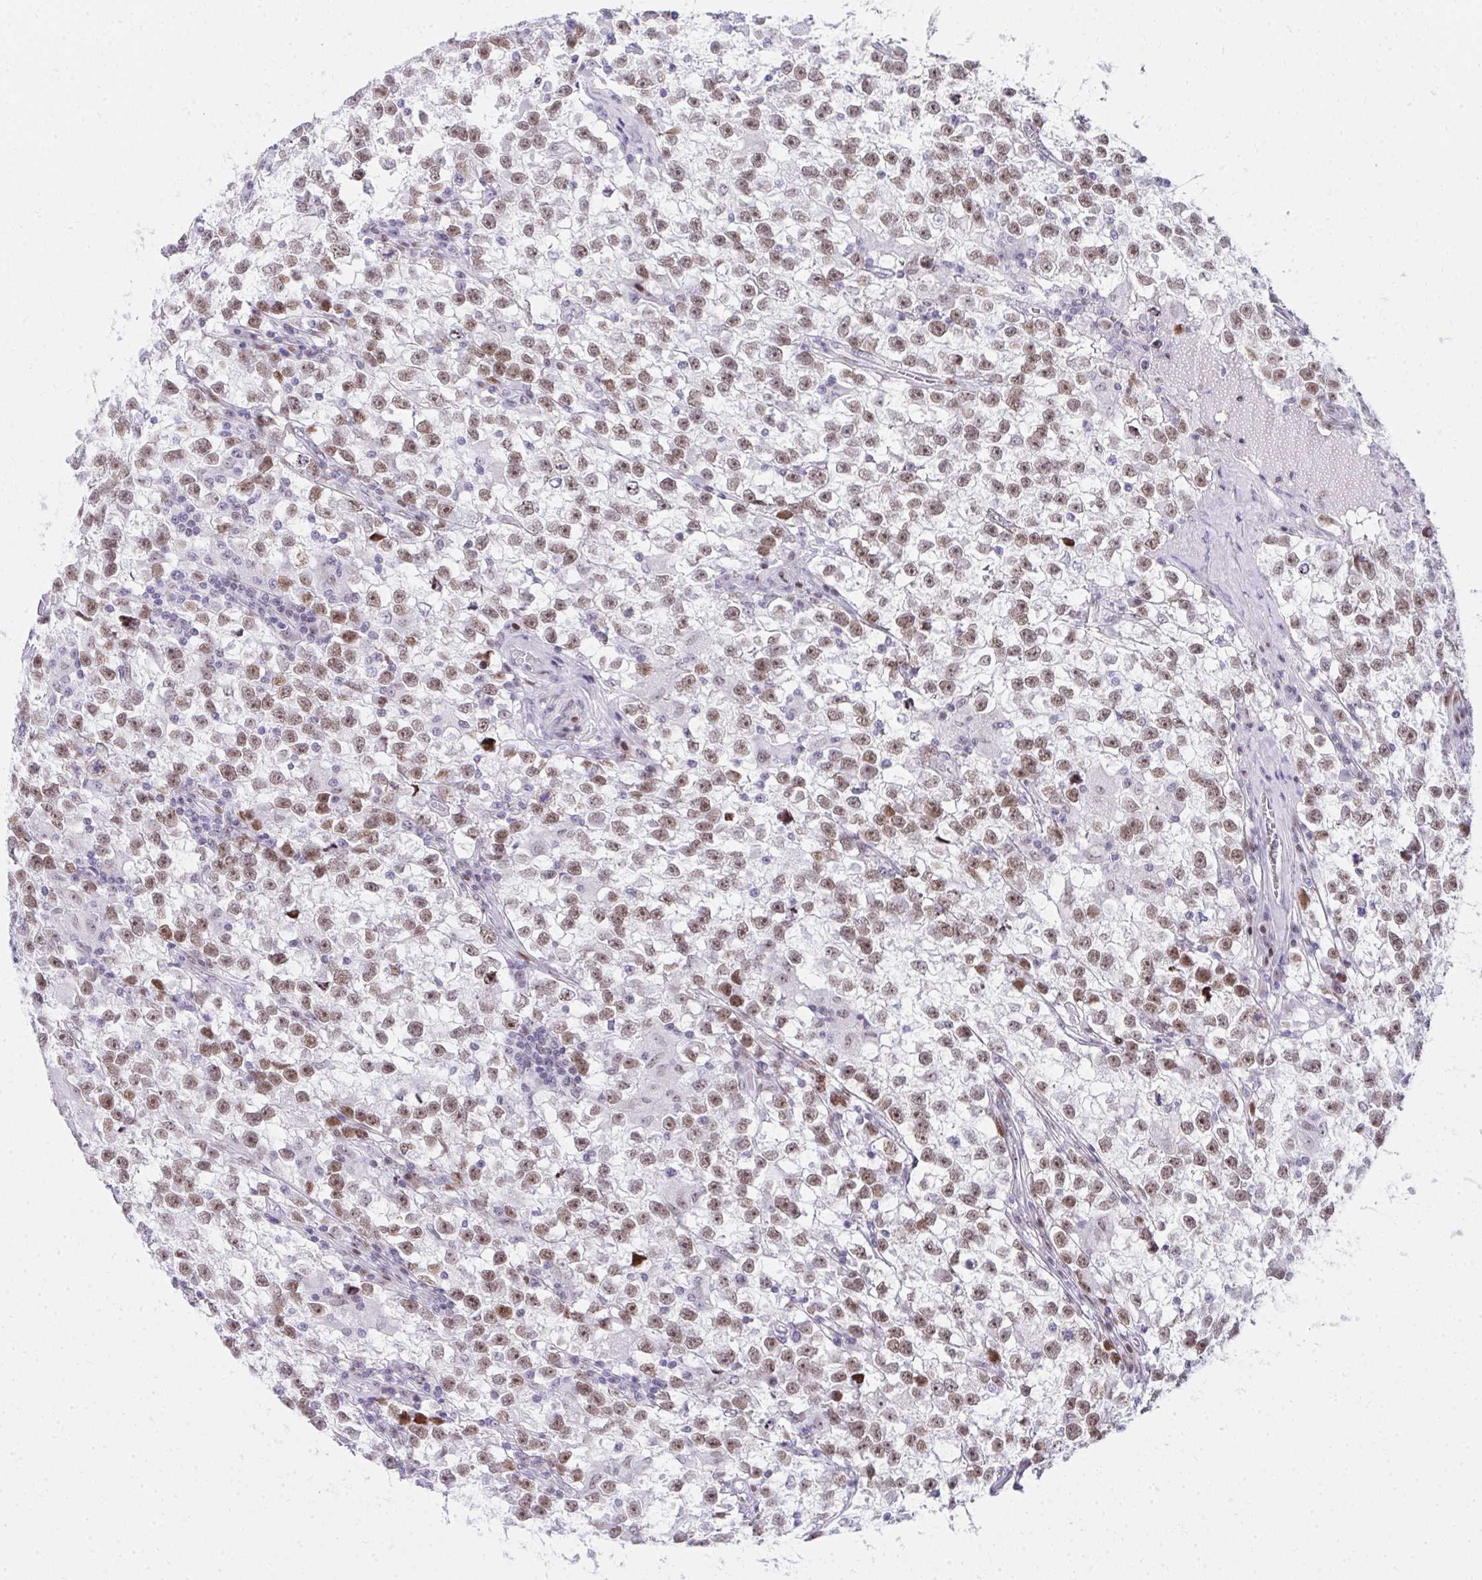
{"staining": {"intensity": "moderate", "quantity": ">75%", "location": "nuclear"}, "tissue": "testis cancer", "cell_type": "Tumor cells", "image_type": "cancer", "snomed": [{"axis": "morphology", "description": "Seminoma, NOS"}, {"axis": "topography", "description": "Testis"}], "caption": "DAB immunohistochemical staining of human seminoma (testis) reveals moderate nuclear protein staining in about >75% of tumor cells. (IHC, brightfield microscopy, high magnification).", "gene": "GLDN", "patient": {"sex": "male", "age": 31}}